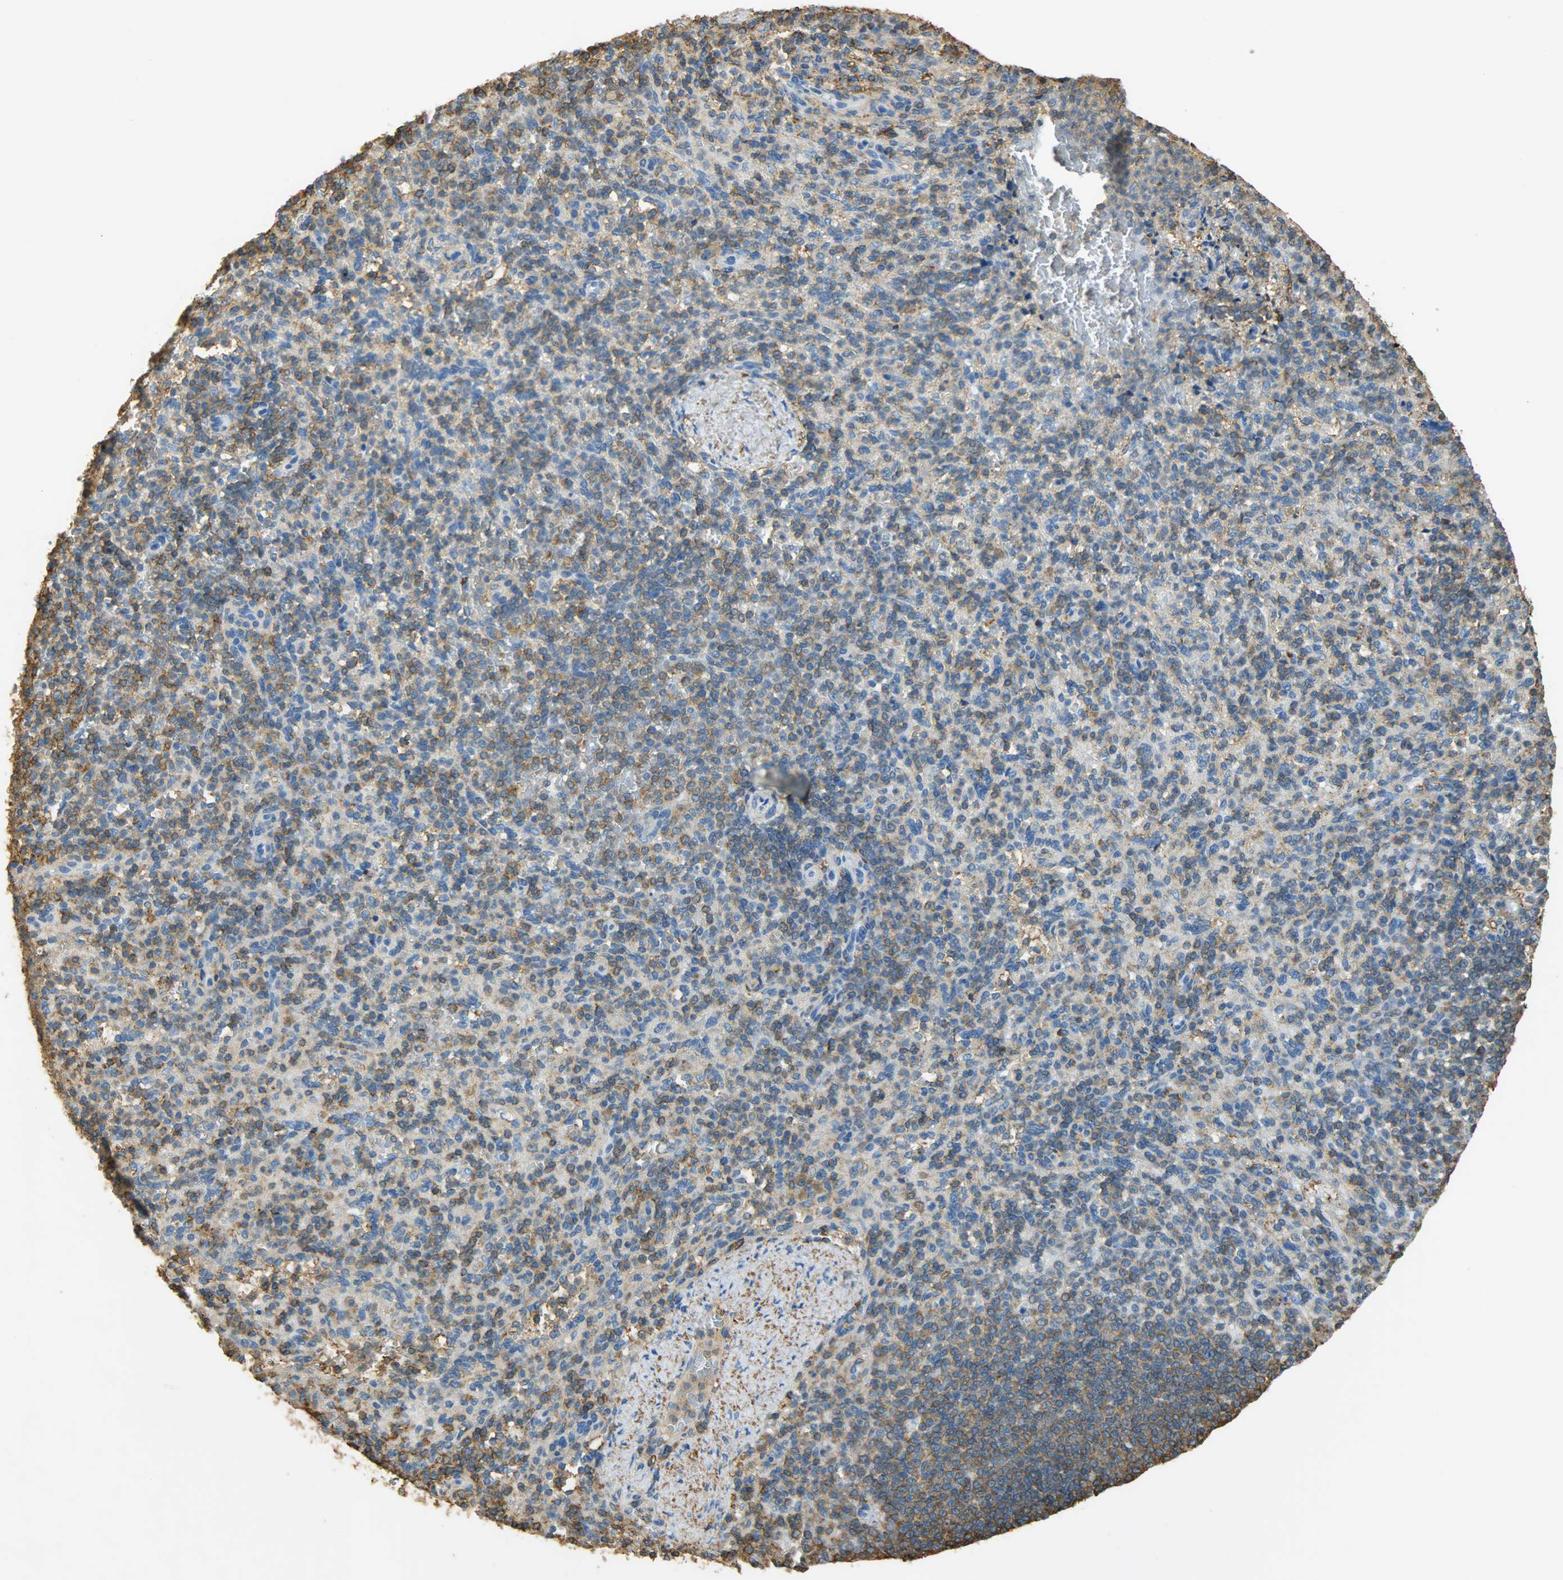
{"staining": {"intensity": "moderate", "quantity": "<25%", "location": "cytoplasmic/membranous"}, "tissue": "spleen", "cell_type": "Cells in red pulp", "image_type": "normal", "snomed": [{"axis": "morphology", "description": "Normal tissue, NOS"}, {"axis": "topography", "description": "Spleen"}], "caption": "Moderate cytoplasmic/membranous staining is seen in approximately <25% of cells in red pulp in benign spleen.", "gene": "ANXA6", "patient": {"sex": "female", "age": 74}}